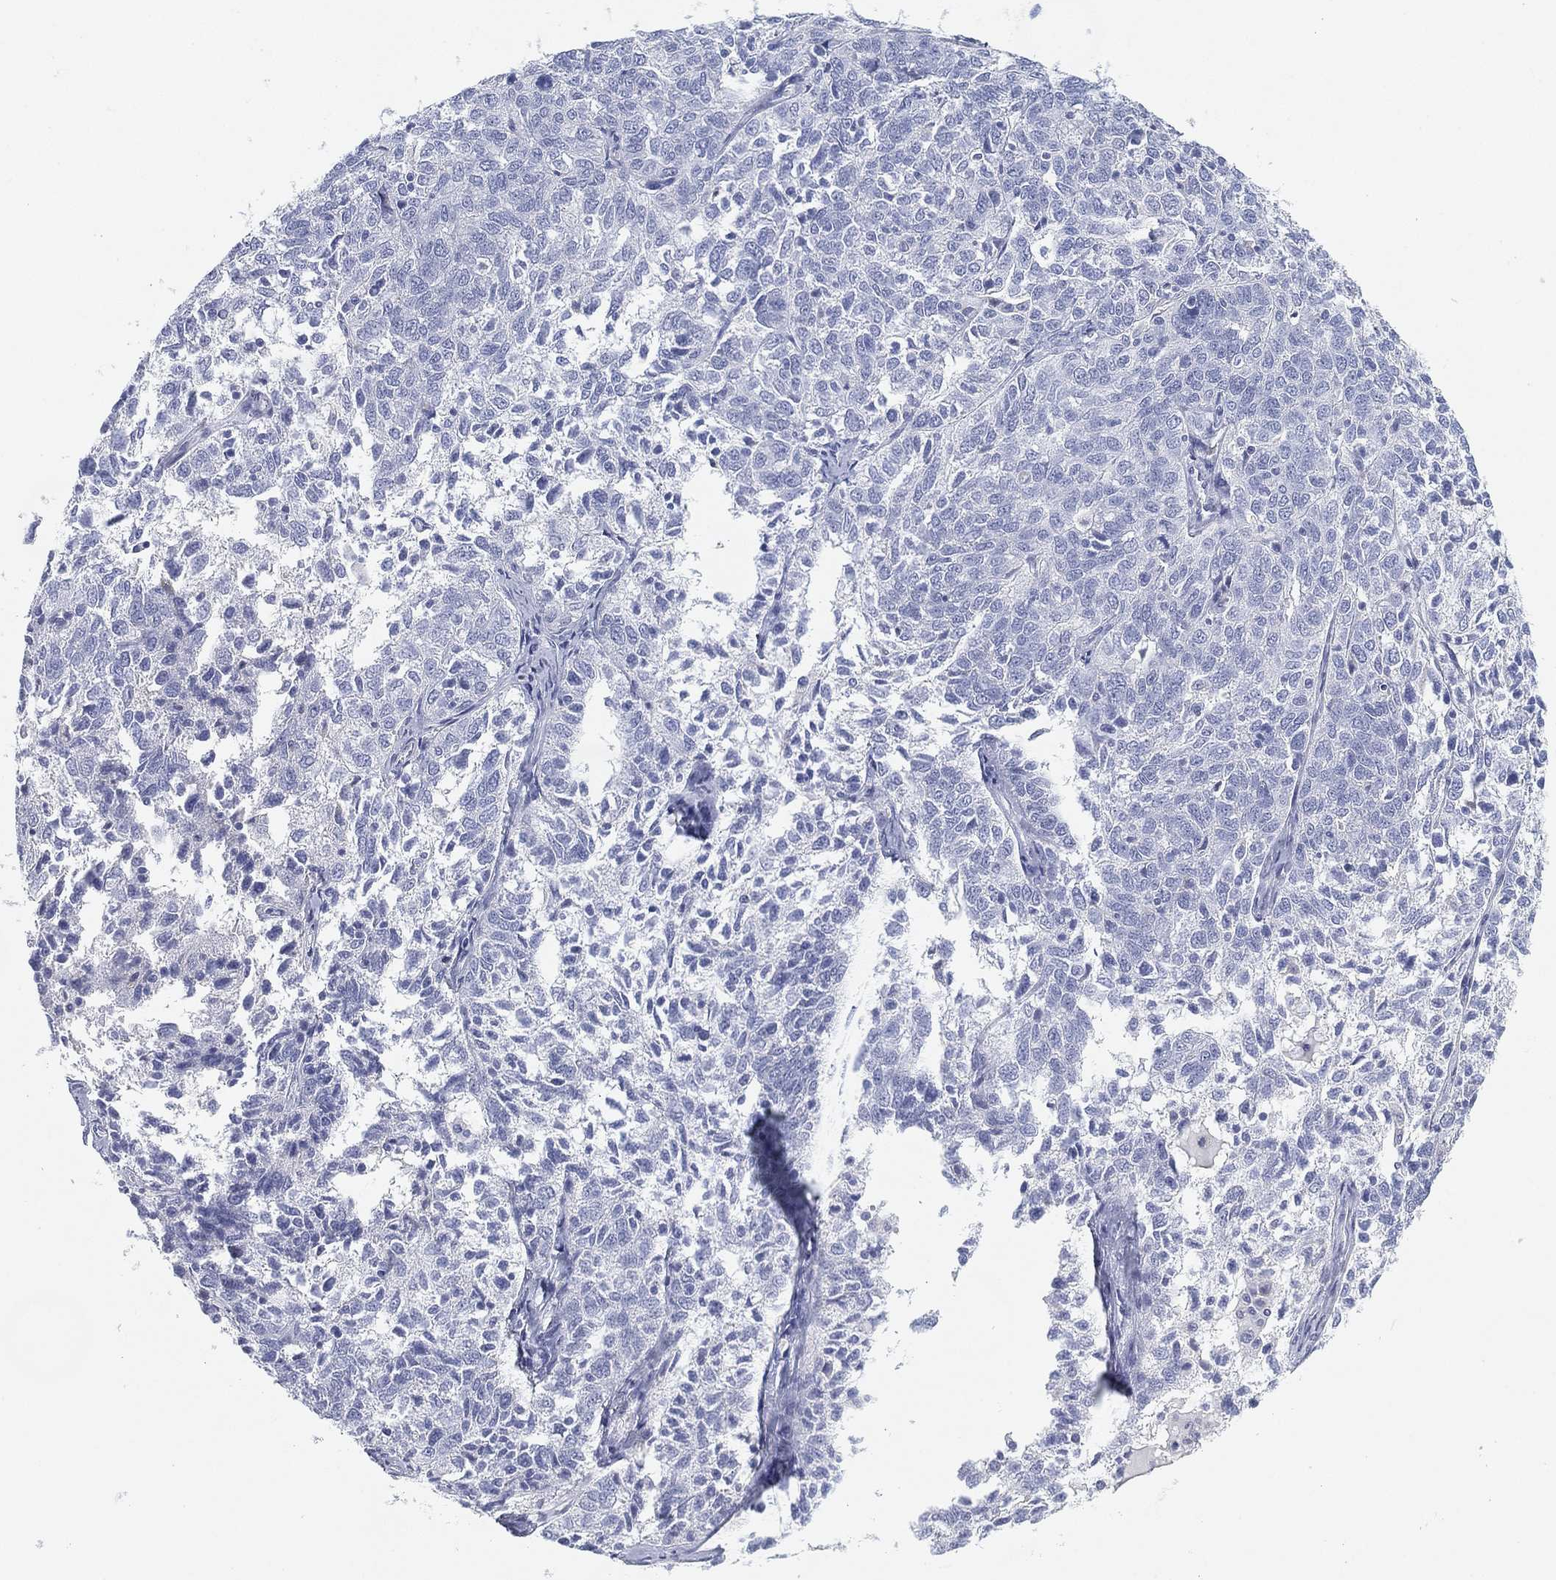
{"staining": {"intensity": "negative", "quantity": "none", "location": "none"}, "tissue": "ovarian cancer", "cell_type": "Tumor cells", "image_type": "cancer", "snomed": [{"axis": "morphology", "description": "Cystadenocarcinoma, serous, NOS"}, {"axis": "topography", "description": "Ovary"}], "caption": "DAB (3,3'-diaminobenzidine) immunohistochemical staining of human ovarian cancer (serous cystadenocarcinoma) exhibits no significant staining in tumor cells.", "gene": "GPR61", "patient": {"sex": "female", "age": 71}}